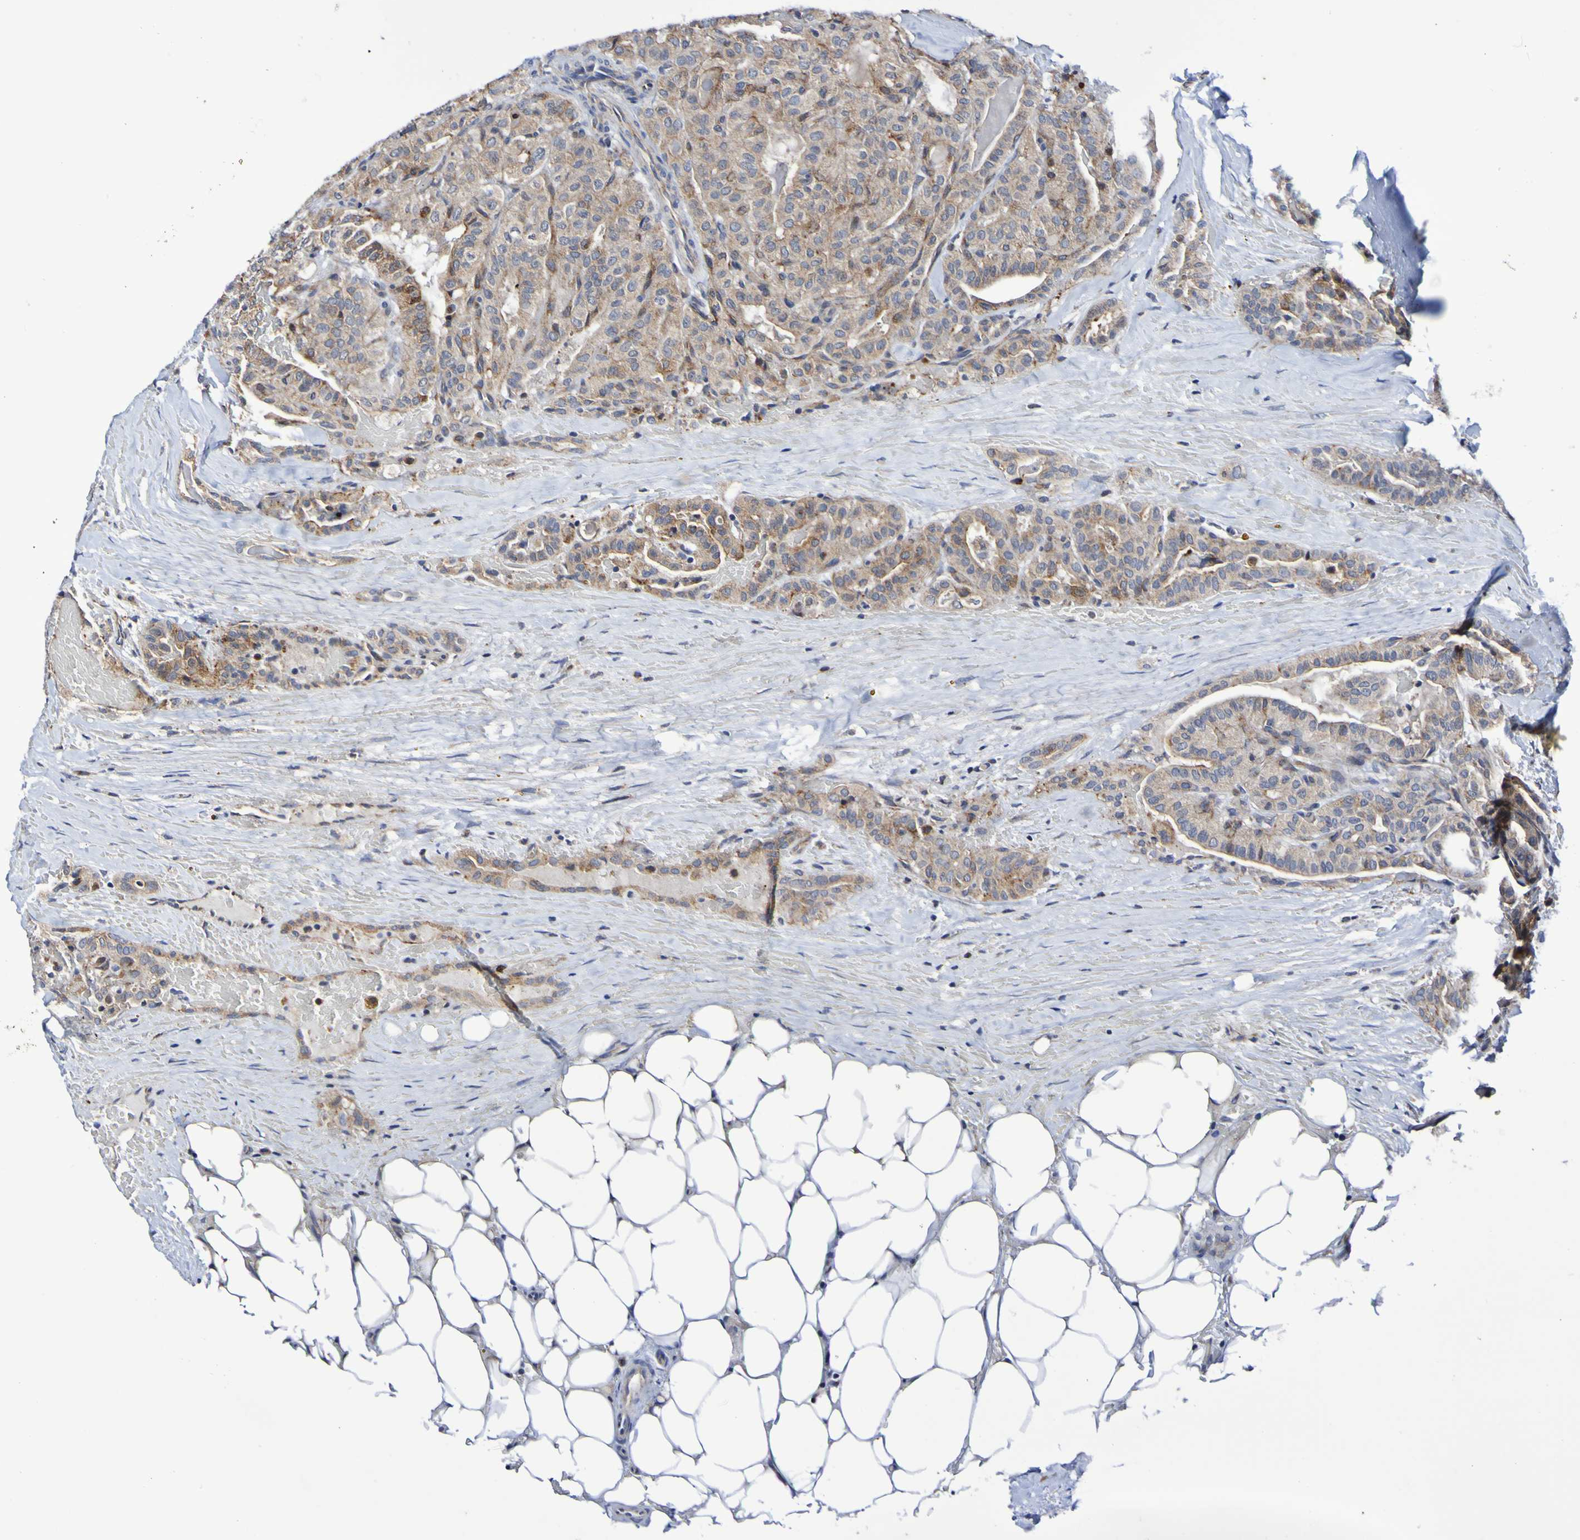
{"staining": {"intensity": "weak", "quantity": ">75%", "location": "cytoplasmic/membranous"}, "tissue": "head and neck cancer", "cell_type": "Tumor cells", "image_type": "cancer", "snomed": [{"axis": "morphology", "description": "Squamous cell carcinoma, NOS"}, {"axis": "topography", "description": "Oral tissue"}, {"axis": "topography", "description": "Head-Neck"}], "caption": "There is low levels of weak cytoplasmic/membranous expression in tumor cells of head and neck cancer (squamous cell carcinoma), as demonstrated by immunohistochemical staining (brown color).", "gene": "GJB1", "patient": {"sex": "female", "age": 50}}